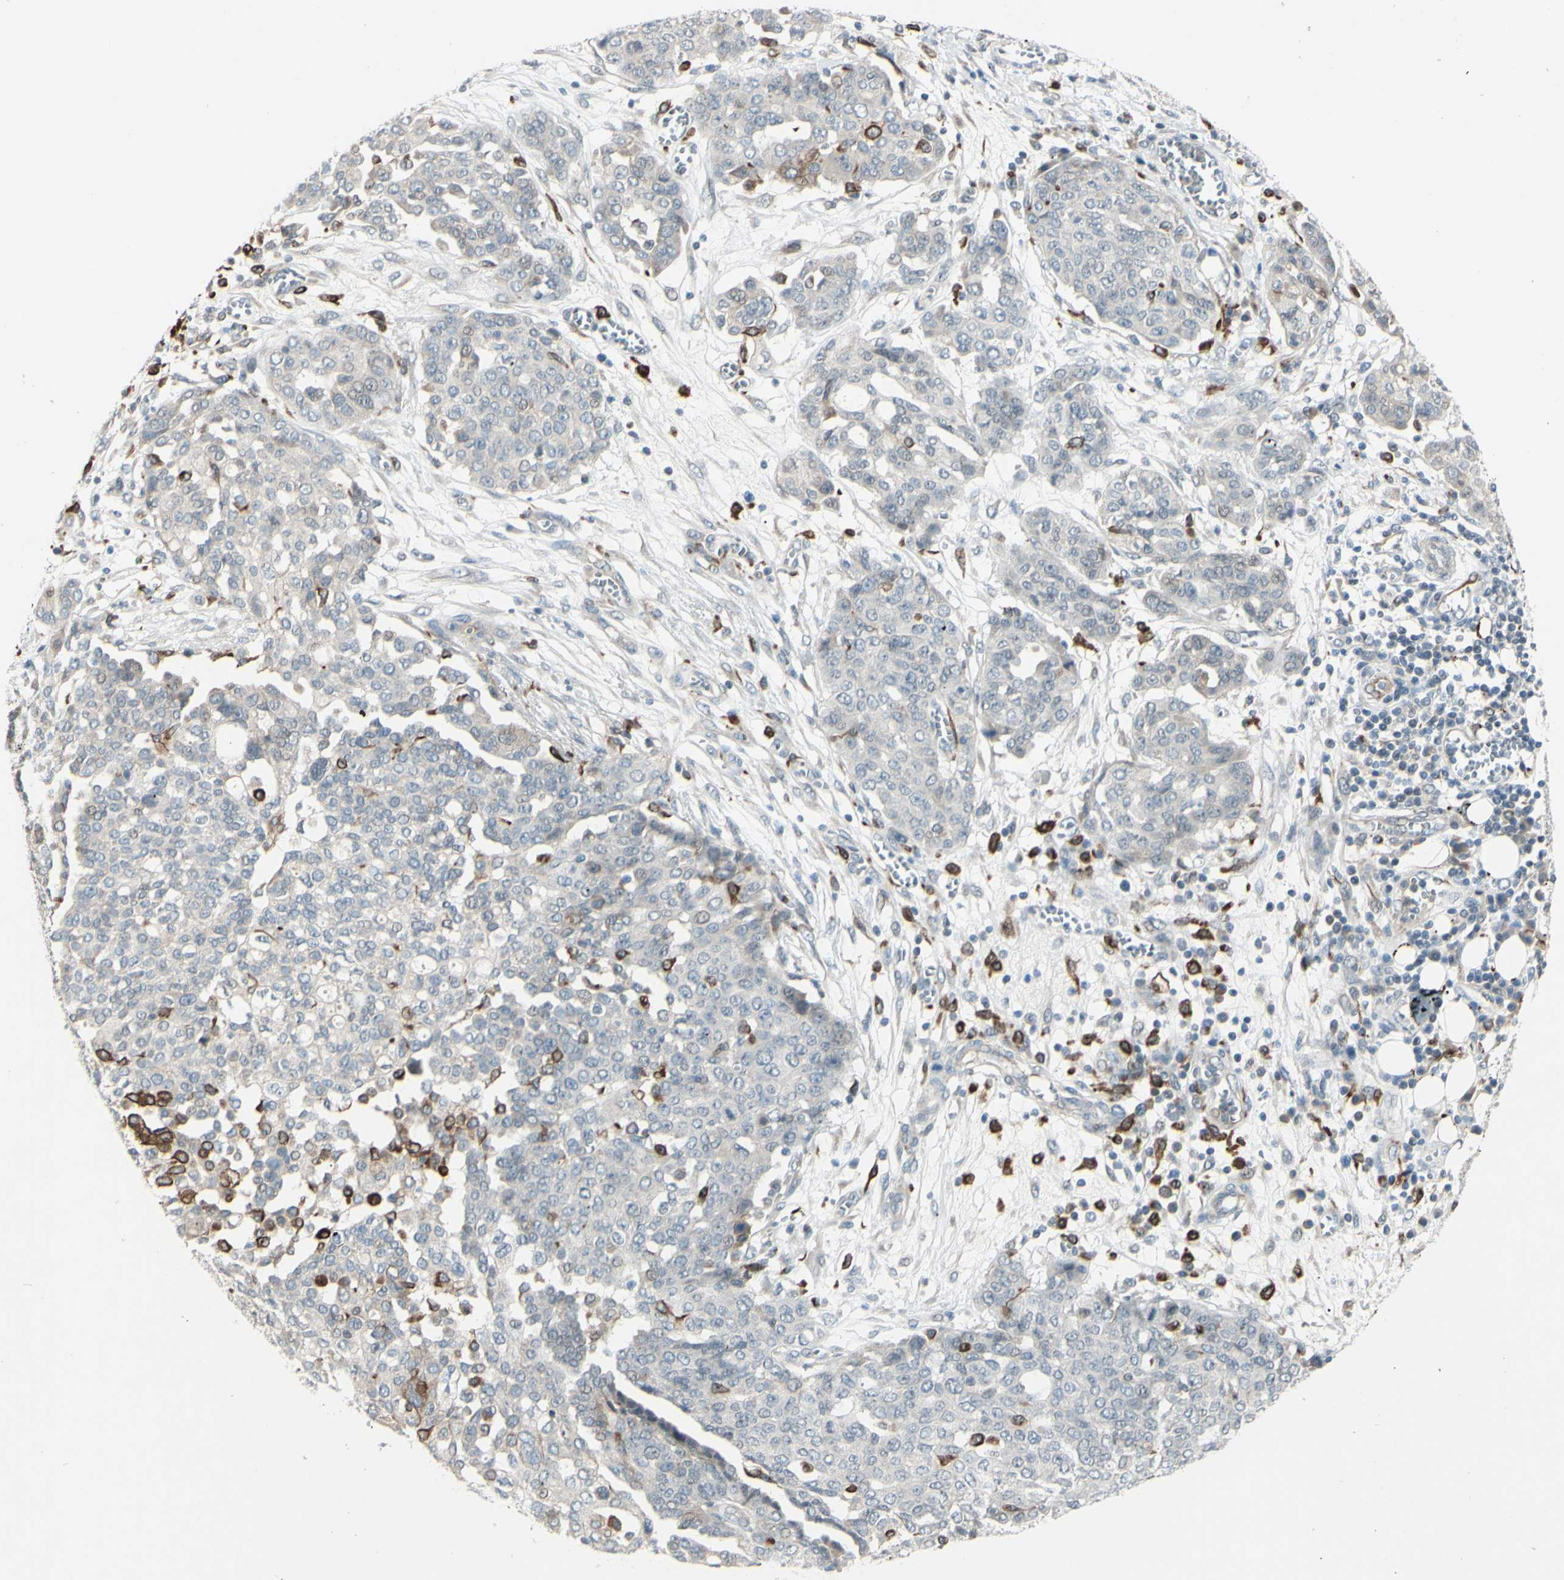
{"staining": {"intensity": "negative", "quantity": "none", "location": "none"}, "tissue": "ovarian cancer", "cell_type": "Tumor cells", "image_type": "cancer", "snomed": [{"axis": "morphology", "description": "Cystadenocarcinoma, serous, NOS"}, {"axis": "topography", "description": "Soft tissue"}, {"axis": "topography", "description": "Ovary"}], "caption": "Immunohistochemistry (IHC) of ovarian serous cystadenocarcinoma displays no staining in tumor cells. The staining was performed using DAB (3,3'-diaminobenzidine) to visualize the protein expression in brown, while the nuclei were stained in blue with hematoxylin (Magnification: 20x).", "gene": "FGFR2", "patient": {"sex": "female", "age": 57}}